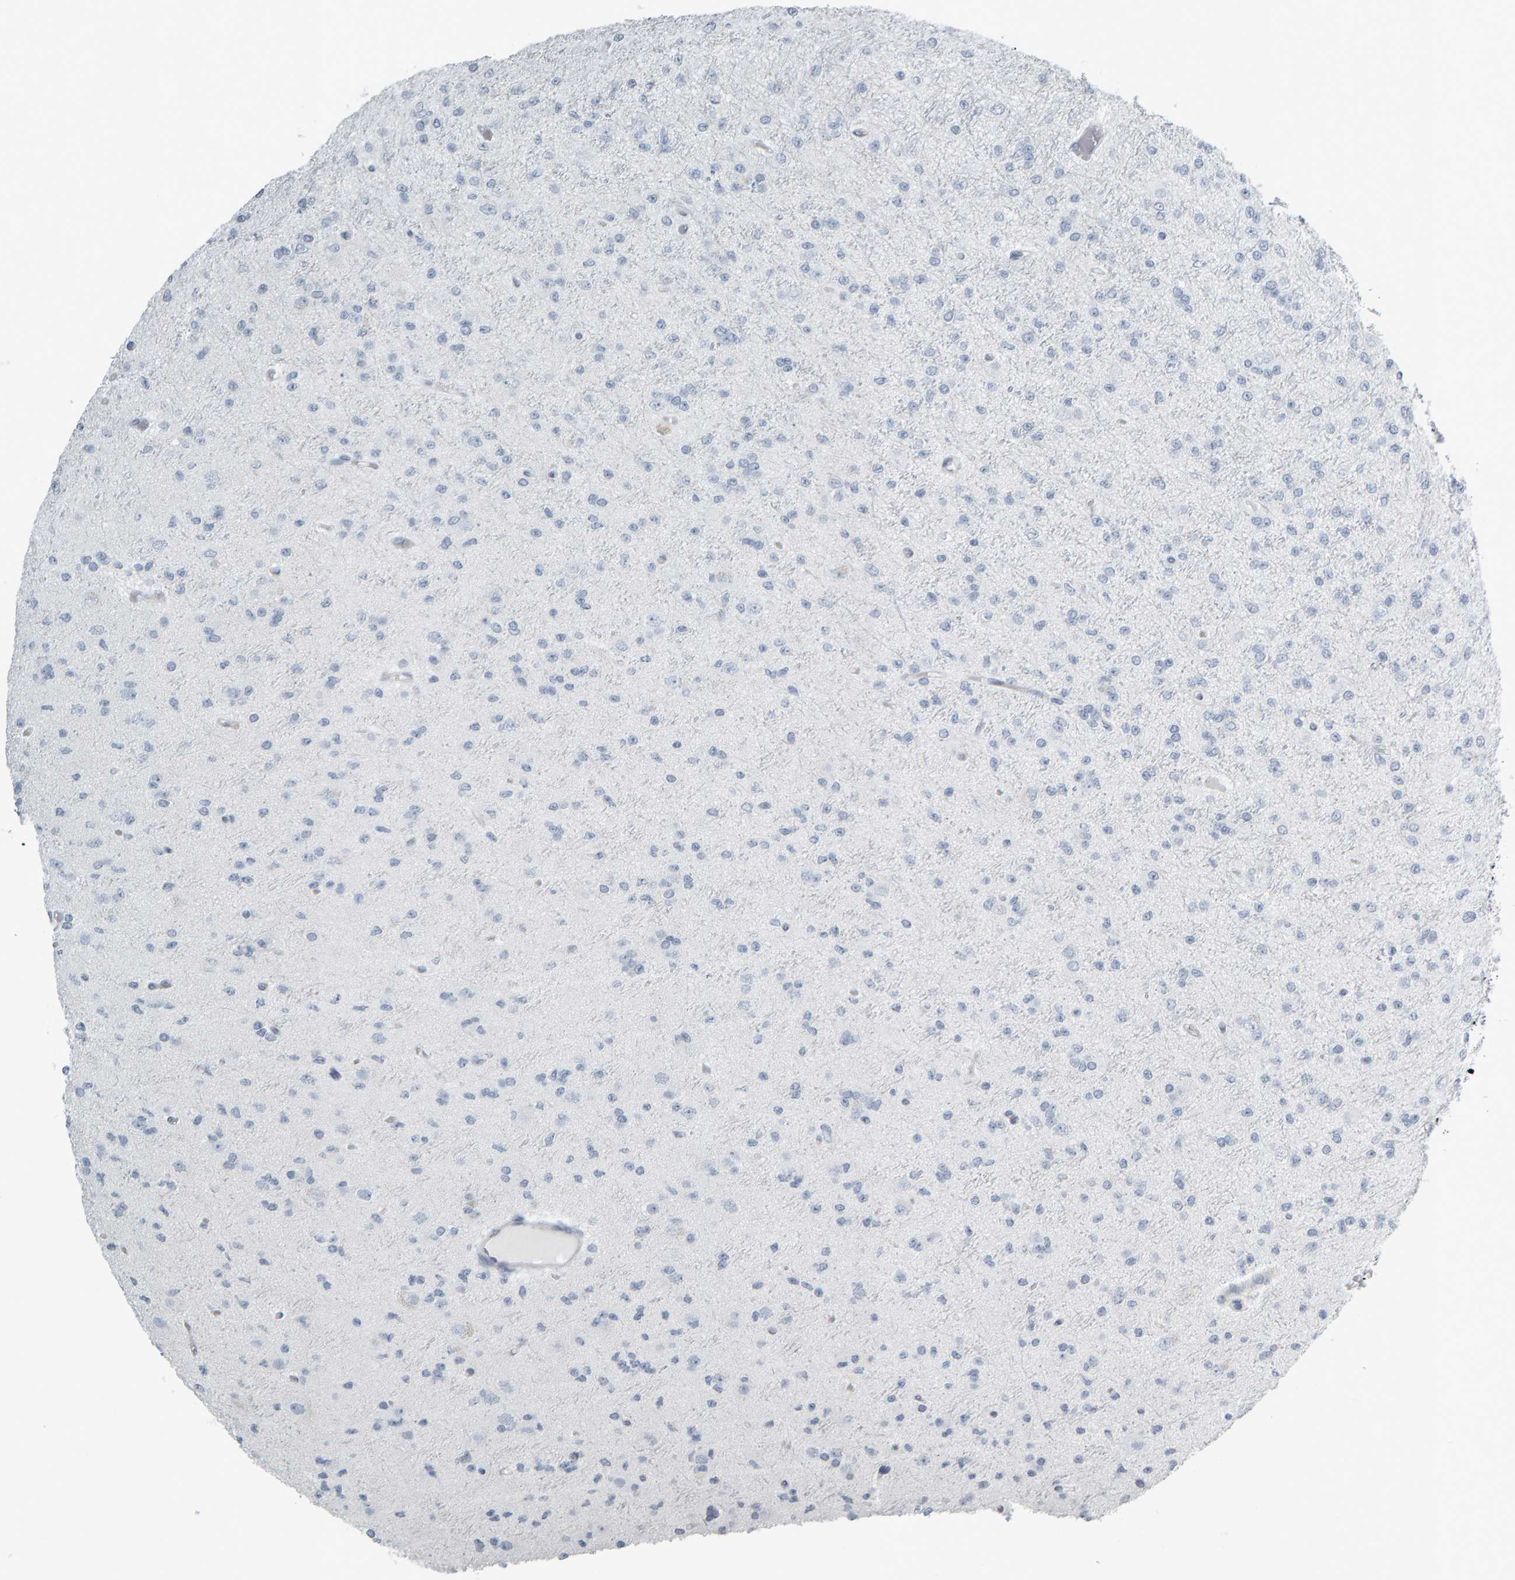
{"staining": {"intensity": "negative", "quantity": "none", "location": "none"}, "tissue": "glioma", "cell_type": "Tumor cells", "image_type": "cancer", "snomed": [{"axis": "morphology", "description": "Glioma, malignant, Low grade"}, {"axis": "topography", "description": "Brain"}], "caption": "Protein analysis of malignant glioma (low-grade) reveals no significant expression in tumor cells.", "gene": "PYY", "patient": {"sex": "female", "age": 22}}